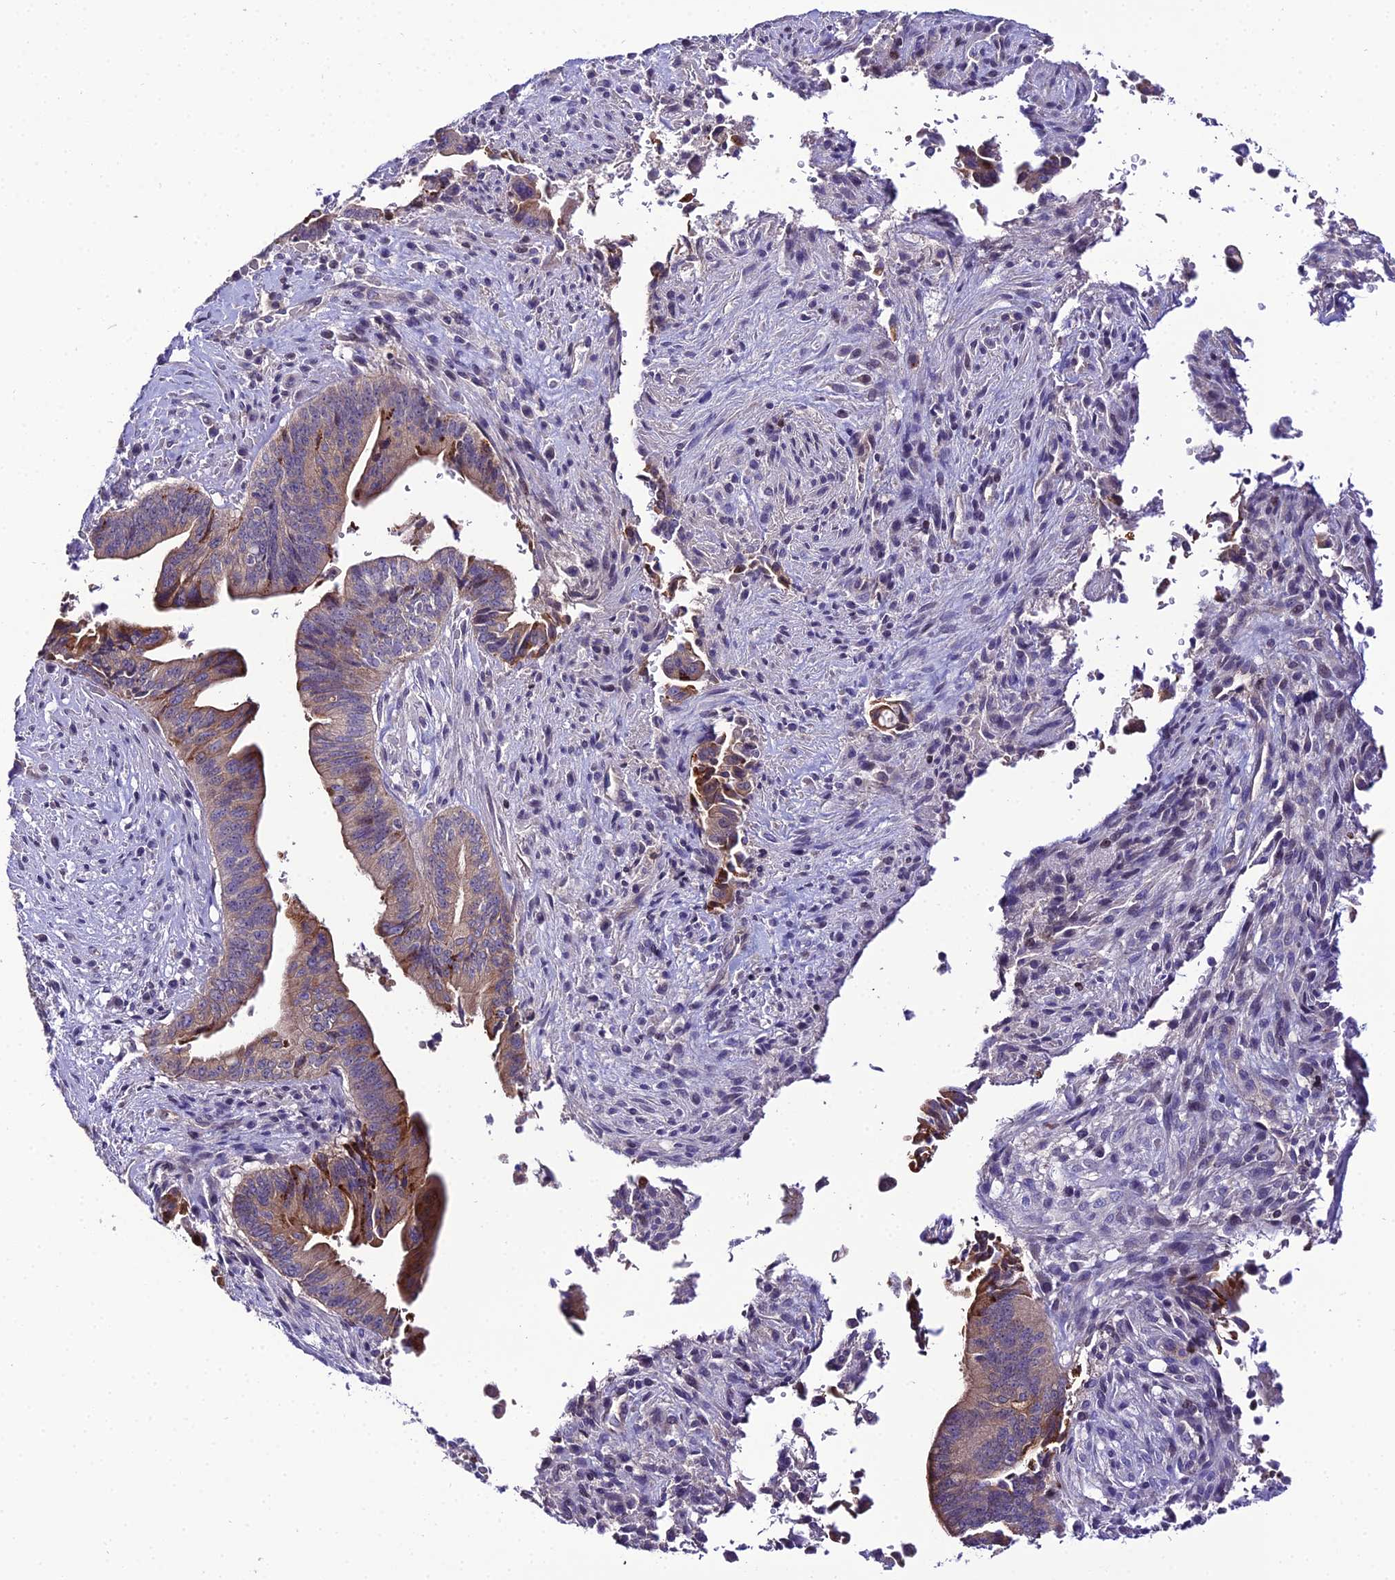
{"staining": {"intensity": "moderate", "quantity": "<25%", "location": "cytoplasmic/membranous"}, "tissue": "pancreatic cancer", "cell_type": "Tumor cells", "image_type": "cancer", "snomed": [{"axis": "morphology", "description": "Adenocarcinoma, NOS"}, {"axis": "topography", "description": "Pancreas"}], "caption": "Immunohistochemistry (IHC) staining of pancreatic adenocarcinoma, which shows low levels of moderate cytoplasmic/membranous expression in approximately <25% of tumor cells indicating moderate cytoplasmic/membranous protein staining. The staining was performed using DAB (3,3'-diaminobenzidine) (brown) for protein detection and nuclei were counterstained in hematoxylin (blue).", "gene": "SHQ1", "patient": {"sex": "male", "age": 70}}